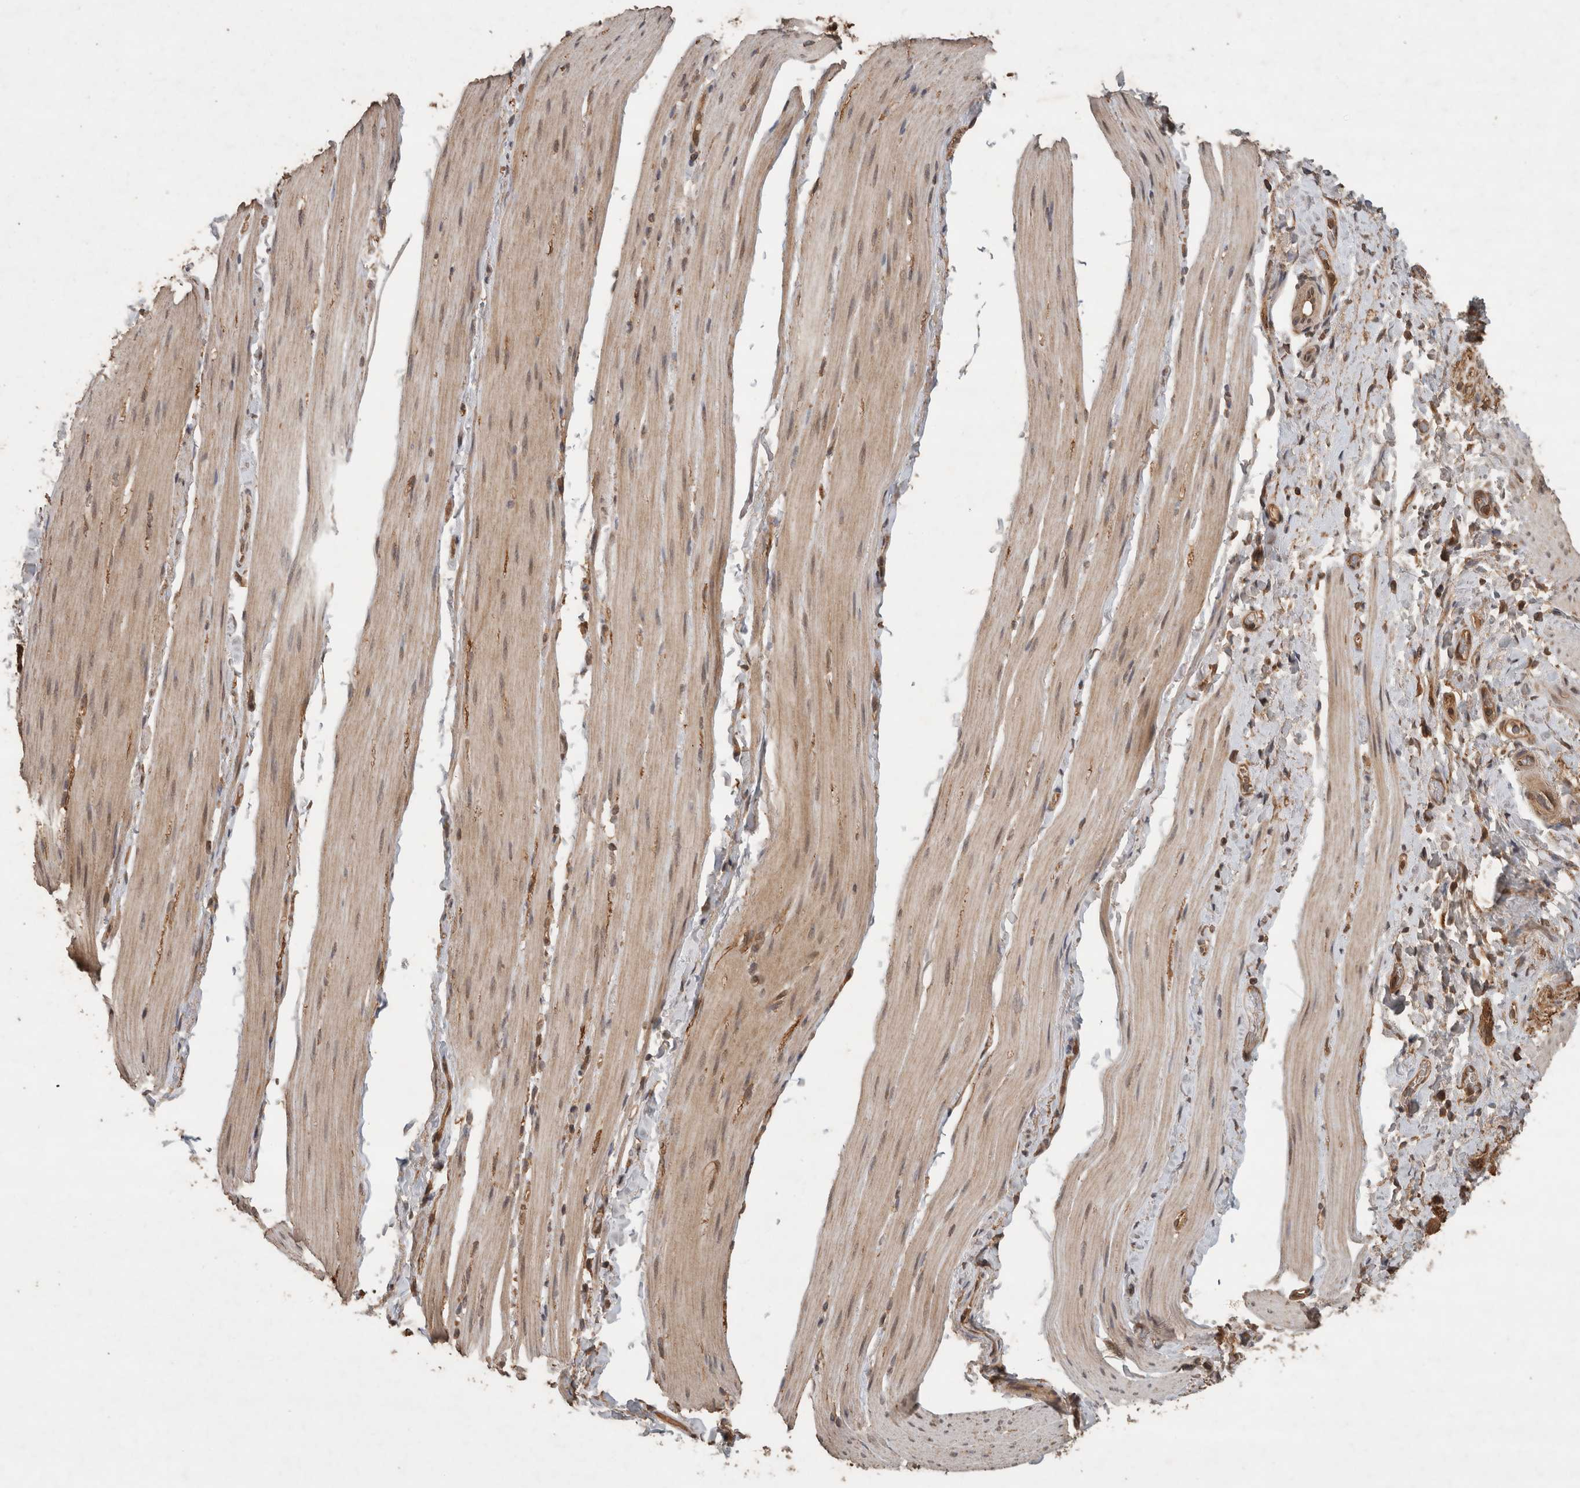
{"staining": {"intensity": "weak", "quantity": ">75%", "location": "cytoplasmic/membranous,nuclear"}, "tissue": "smooth muscle", "cell_type": "Smooth muscle cells", "image_type": "normal", "snomed": [{"axis": "morphology", "description": "Normal tissue, NOS"}, {"axis": "topography", "description": "Smooth muscle"}, {"axis": "topography", "description": "Small intestine"}], "caption": "Immunohistochemistry (IHC) of benign smooth muscle exhibits low levels of weak cytoplasmic/membranous,nuclear expression in approximately >75% of smooth muscle cells.", "gene": "OTUD7B", "patient": {"sex": "female", "age": 84}}